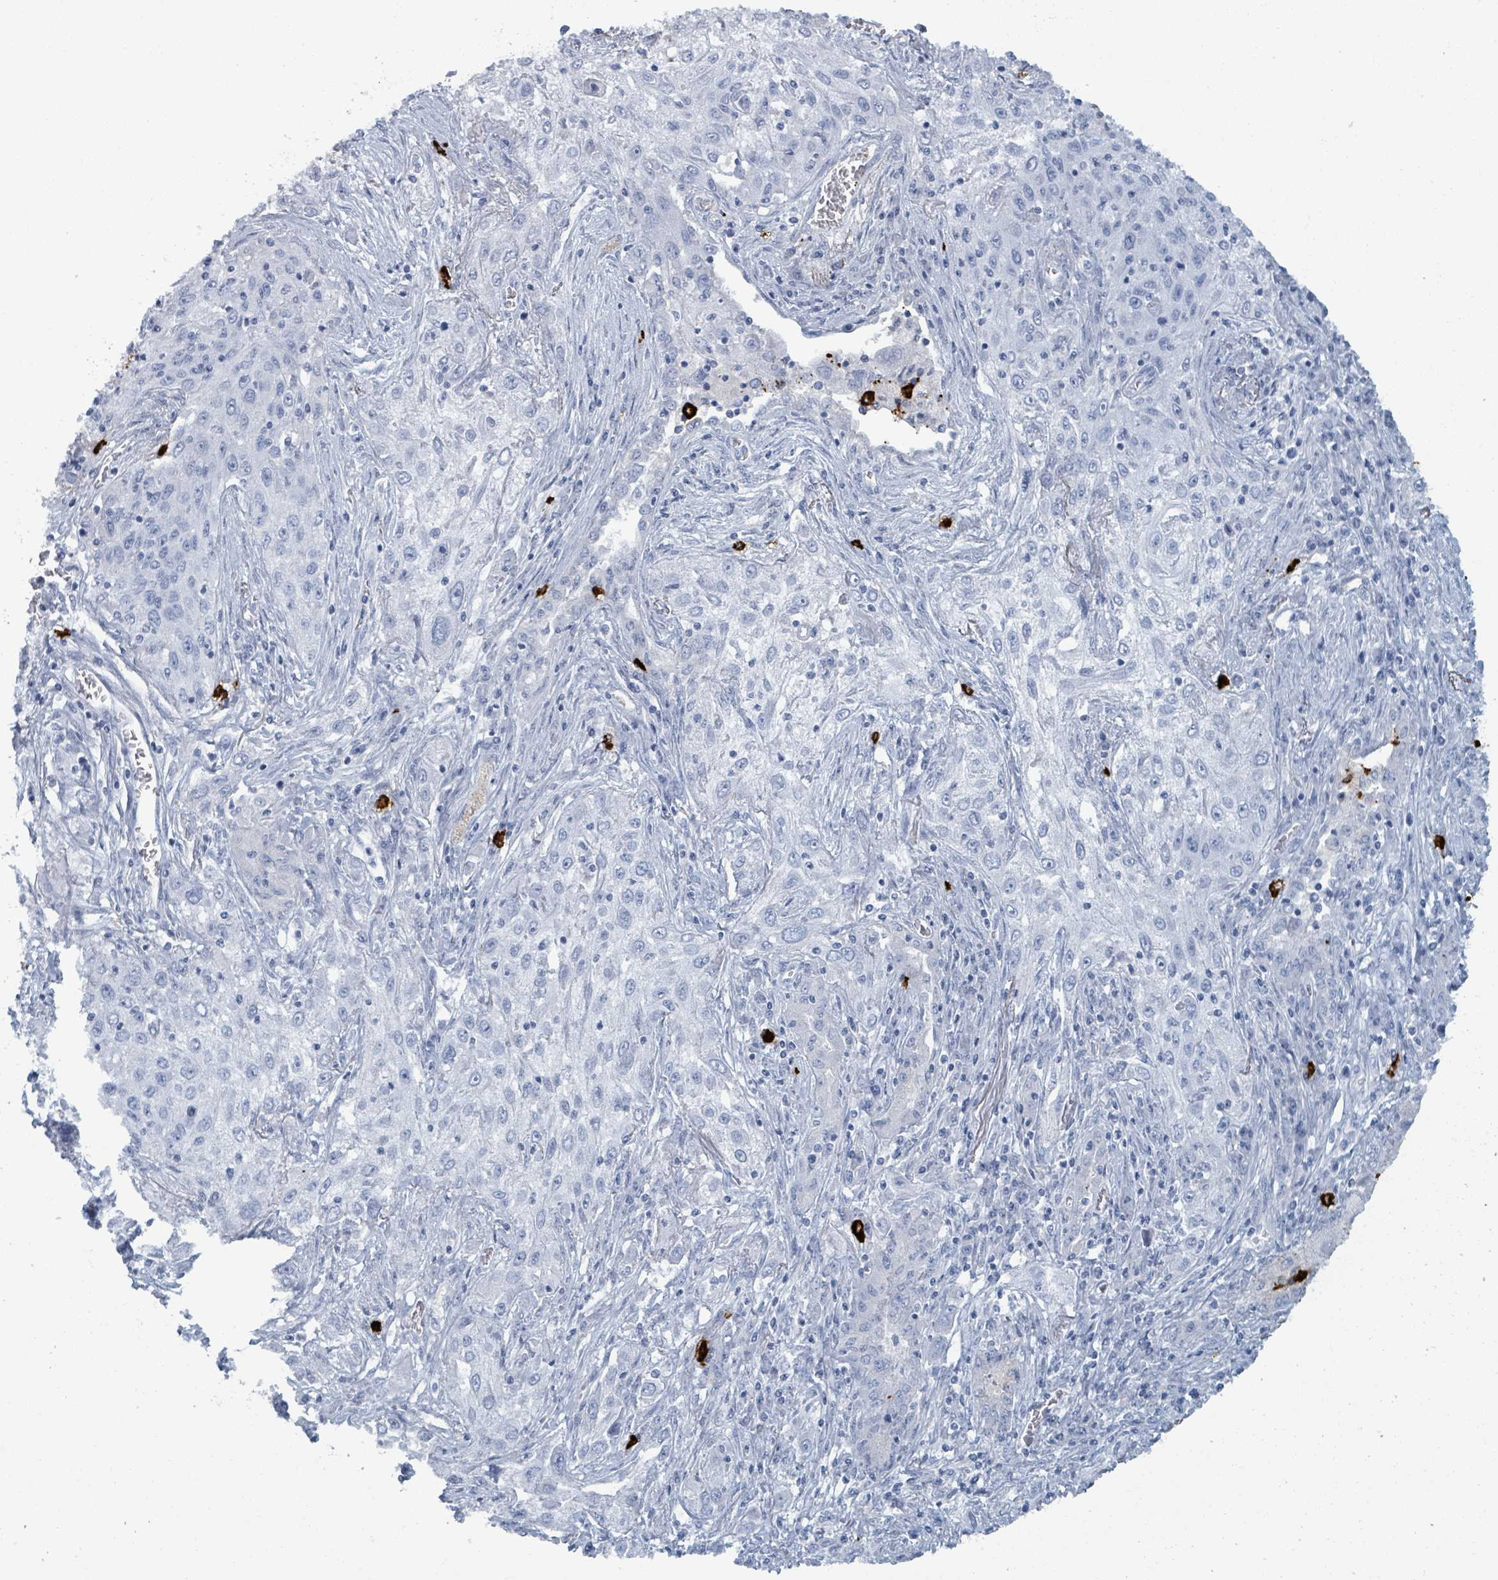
{"staining": {"intensity": "negative", "quantity": "none", "location": "none"}, "tissue": "lung cancer", "cell_type": "Tumor cells", "image_type": "cancer", "snomed": [{"axis": "morphology", "description": "Squamous cell carcinoma, NOS"}, {"axis": "topography", "description": "Lung"}], "caption": "The IHC micrograph has no significant staining in tumor cells of lung squamous cell carcinoma tissue.", "gene": "VPS13D", "patient": {"sex": "female", "age": 69}}